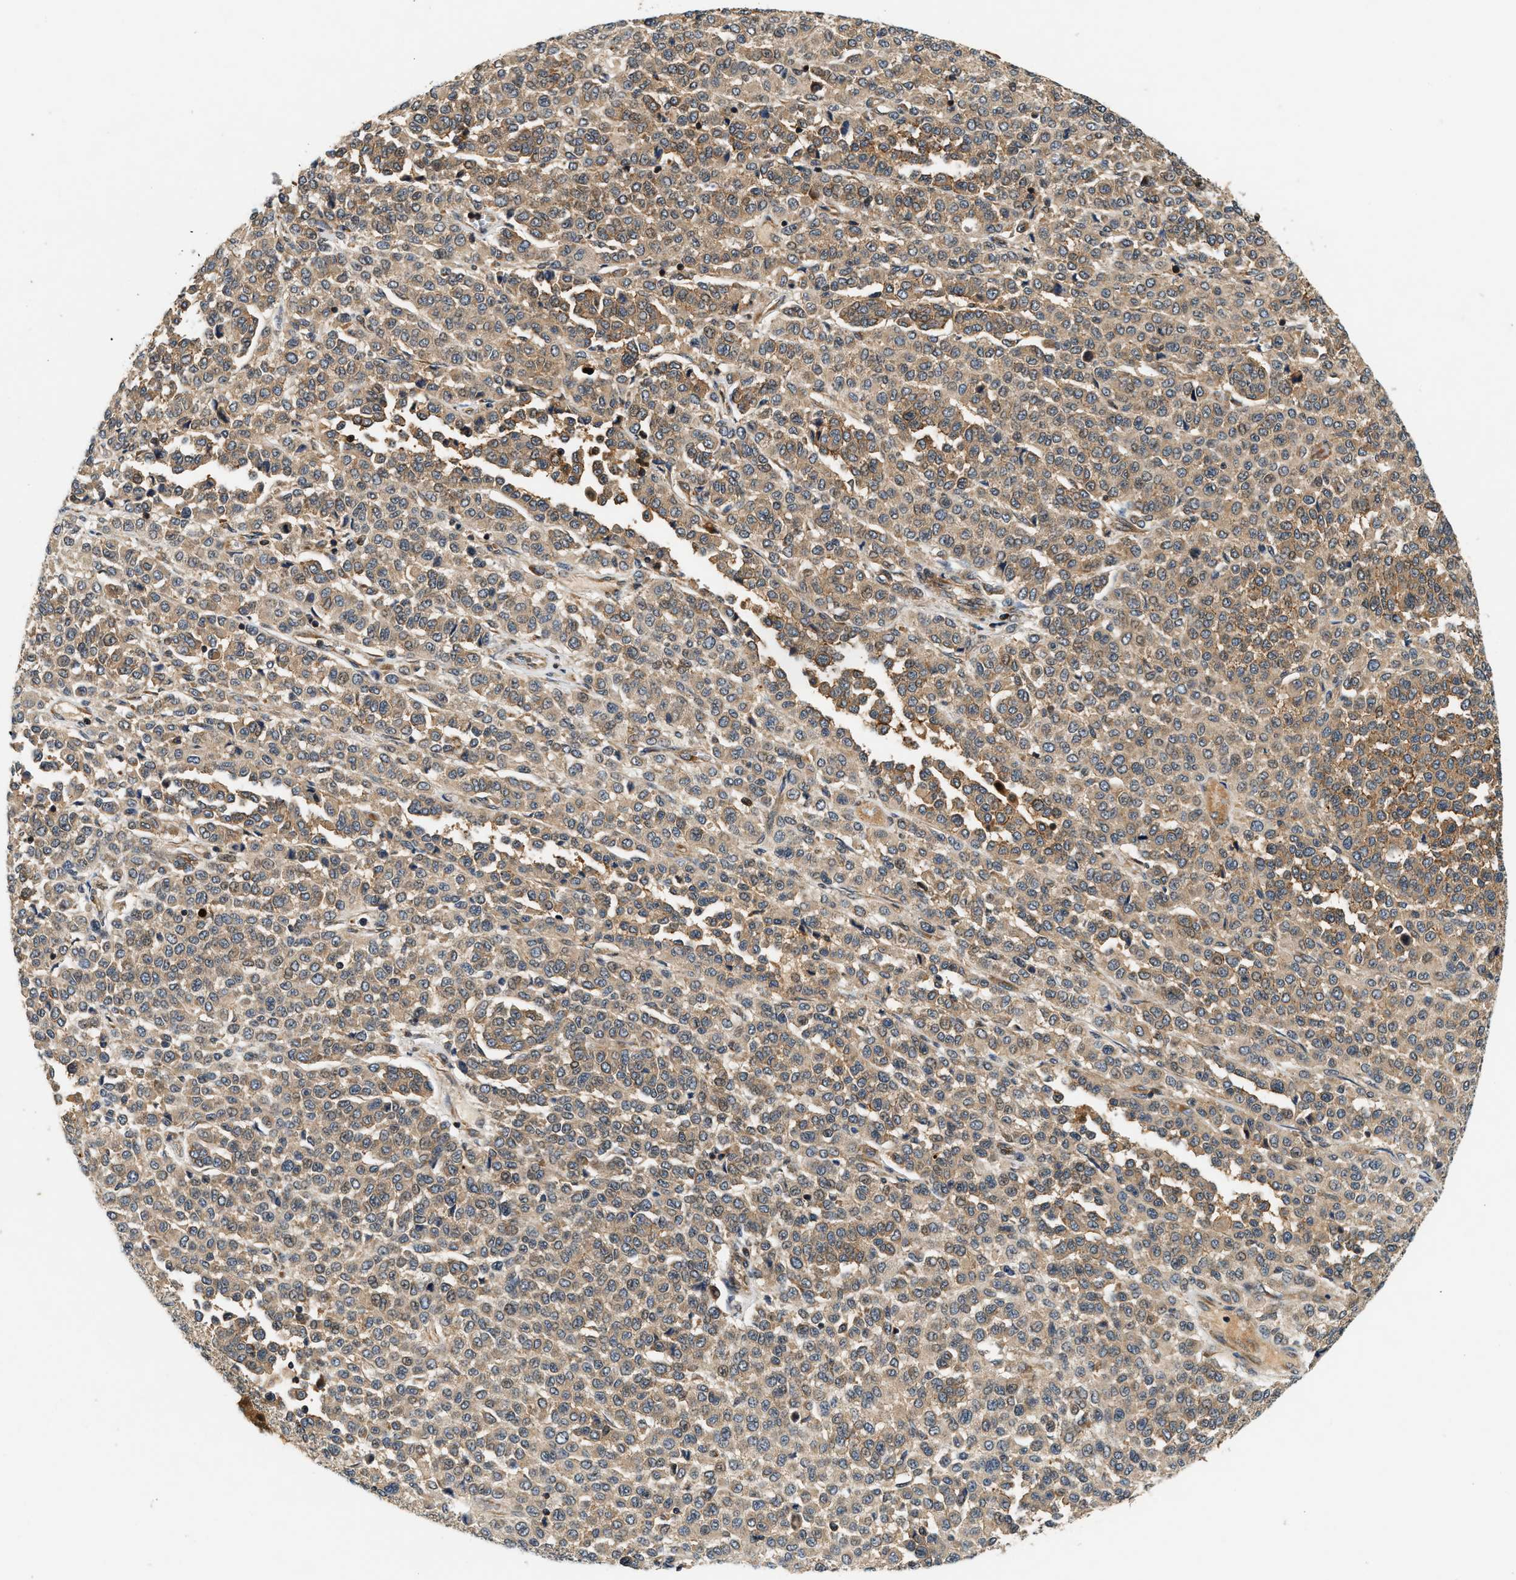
{"staining": {"intensity": "moderate", "quantity": ">75%", "location": "cytoplasmic/membranous"}, "tissue": "melanoma", "cell_type": "Tumor cells", "image_type": "cancer", "snomed": [{"axis": "morphology", "description": "Malignant melanoma, Metastatic site"}, {"axis": "topography", "description": "Pancreas"}], "caption": "Approximately >75% of tumor cells in melanoma reveal moderate cytoplasmic/membranous protein expression as visualized by brown immunohistochemical staining.", "gene": "SAMD9", "patient": {"sex": "female", "age": 30}}